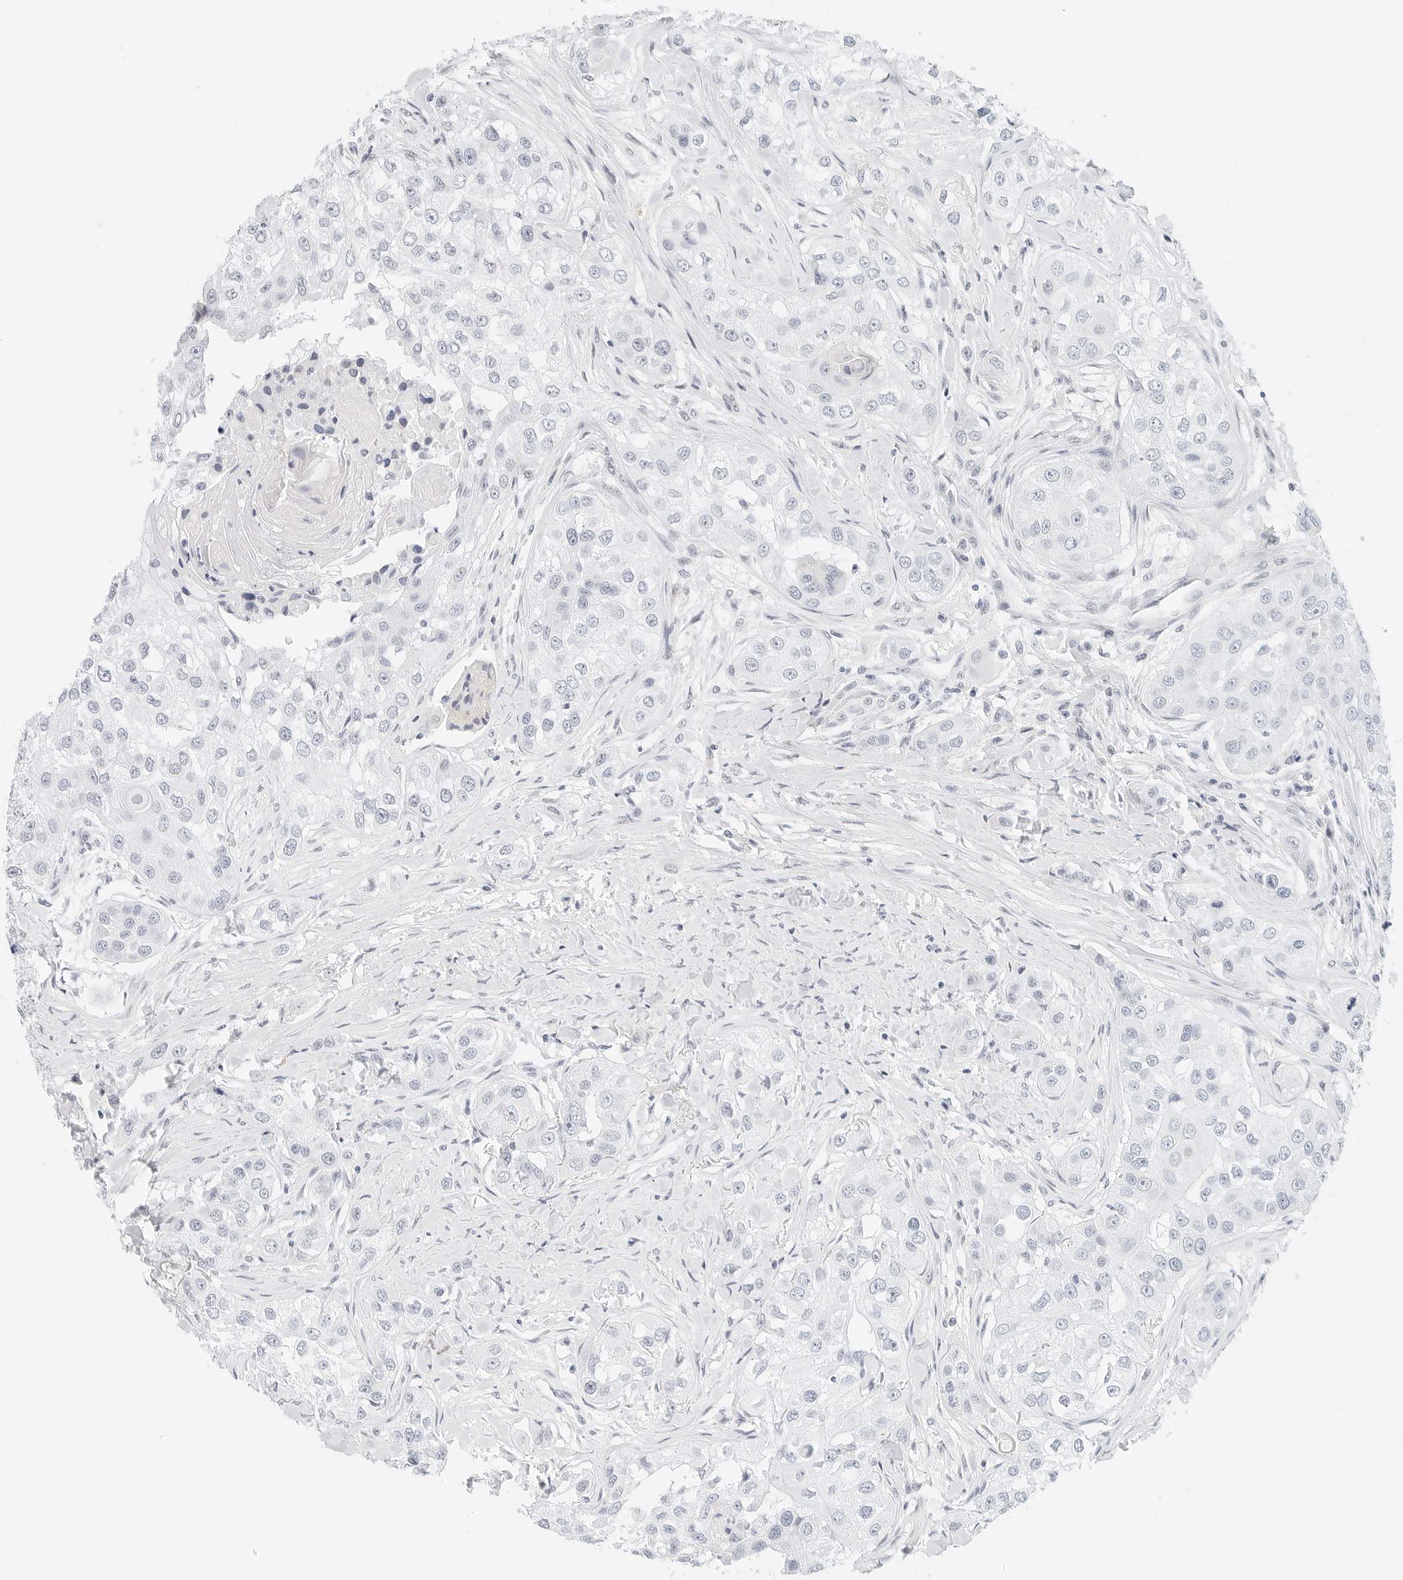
{"staining": {"intensity": "negative", "quantity": "none", "location": "none"}, "tissue": "head and neck cancer", "cell_type": "Tumor cells", "image_type": "cancer", "snomed": [{"axis": "morphology", "description": "Normal tissue, NOS"}, {"axis": "morphology", "description": "Squamous cell carcinoma, NOS"}, {"axis": "topography", "description": "Skeletal muscle"}, {"axis": "topography", "description": "Head-Neck"}], "caption": "Immunohistochemistry histopathology image of human head and neck cancer stained for a protein (brown), which shows no positivity in tumor cells. The staining is performed using DAB brown chromogen with nuclei counter-stained in using hematoxylin.", "gene": "CD22", "patient": {"sex": "male", "age": 51}}